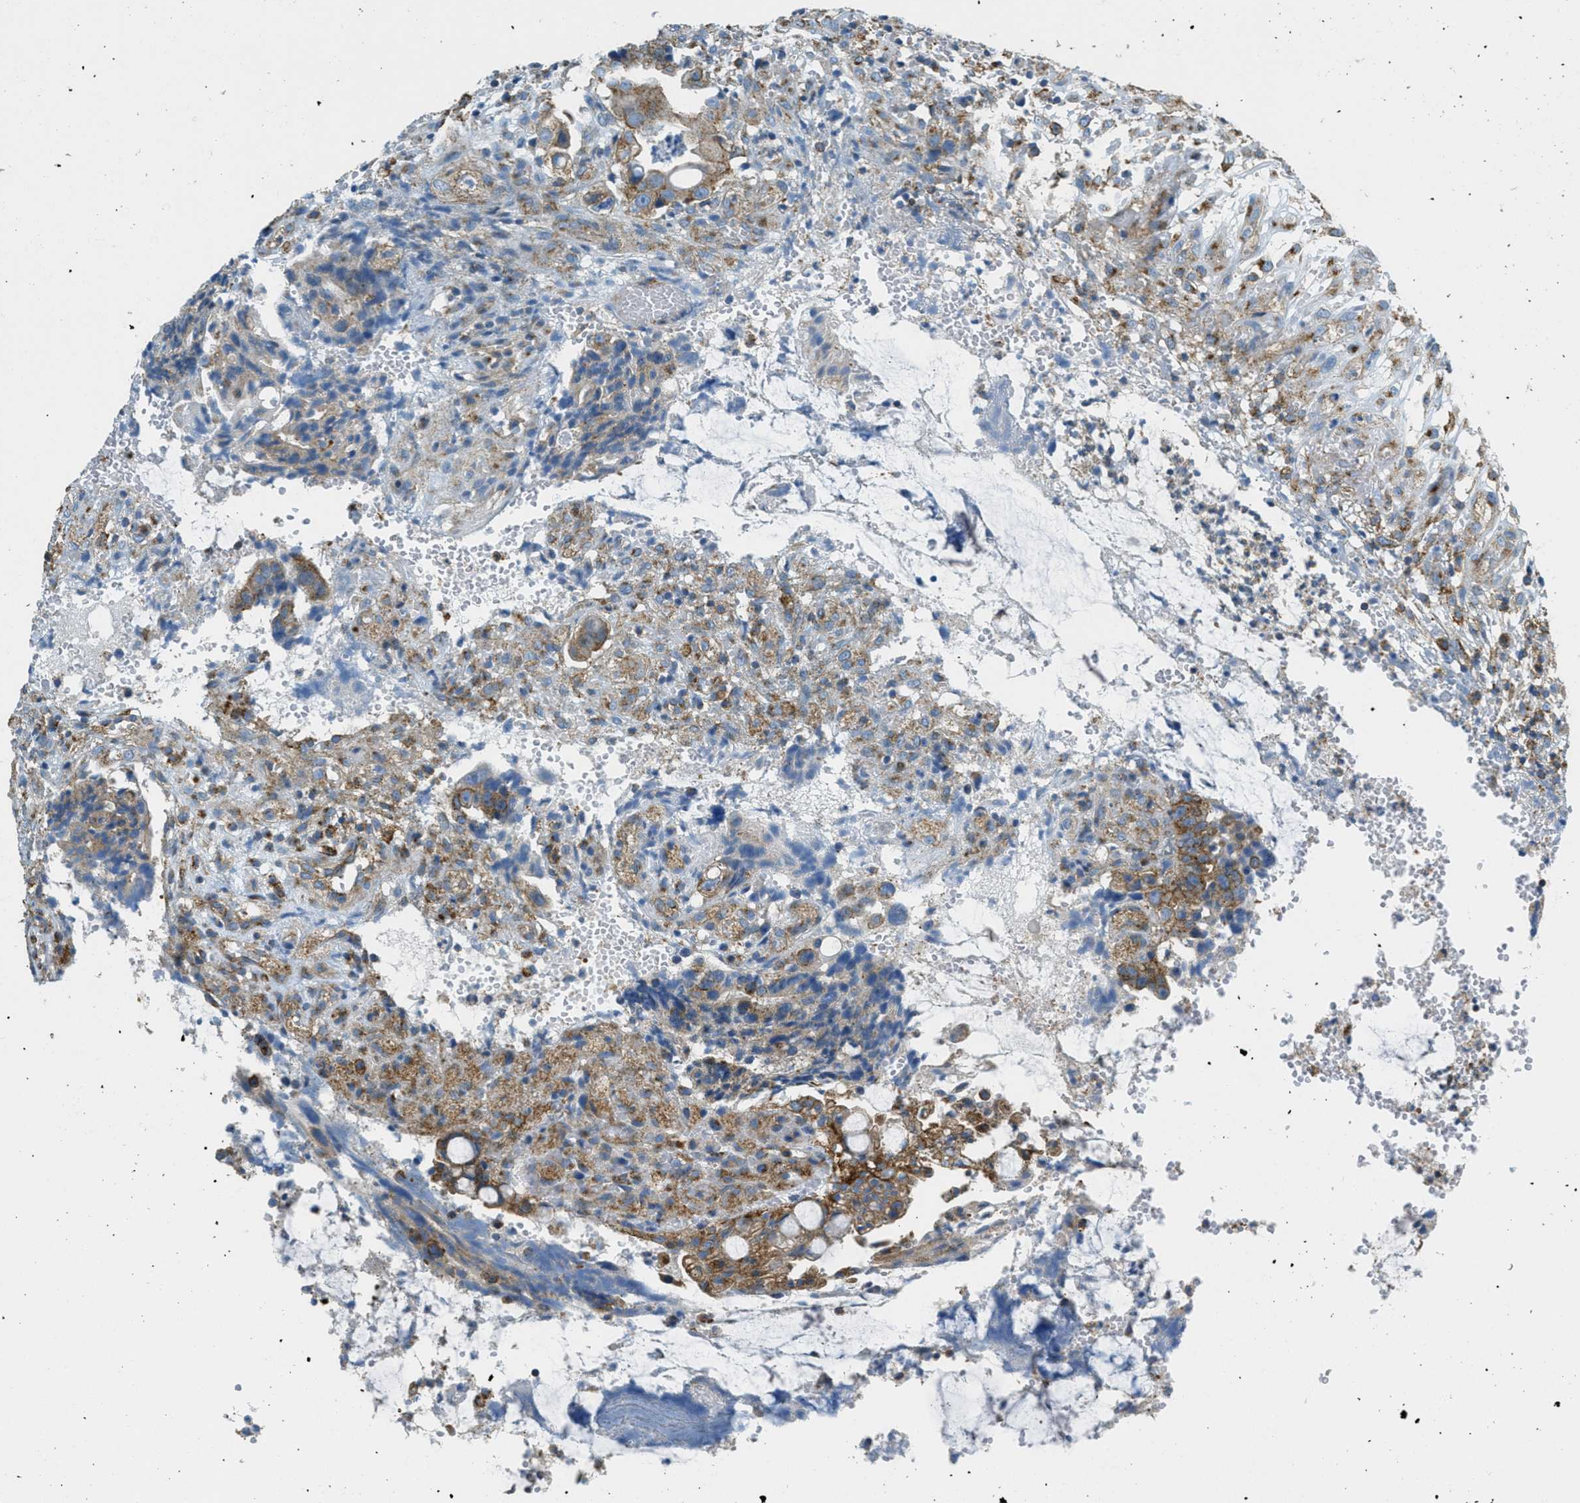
{"staining": {"intensity": "moderate", "quantity": ">75%", "location": "cytoplasmic/membranous"}, "tissue": "colorectal cancer", "cell_type": "Tumor cells", "image_type": "cancer", "snomed": [{"axis": "morphology", "description": "Adenocarcinoma, NOS"}, {"axis": "topography", "description": "Colon"}], "caption": "This micrograph demonstrates immunohistochemistry (IHC) staining of human colorectal cancer (adenocarcinoma), with medium moderate cytoplasmic/membranous staining in approximately >75% of tumor cells.", "gene": "AP2B1", "patient": {"sex": "female", "age": 57}}